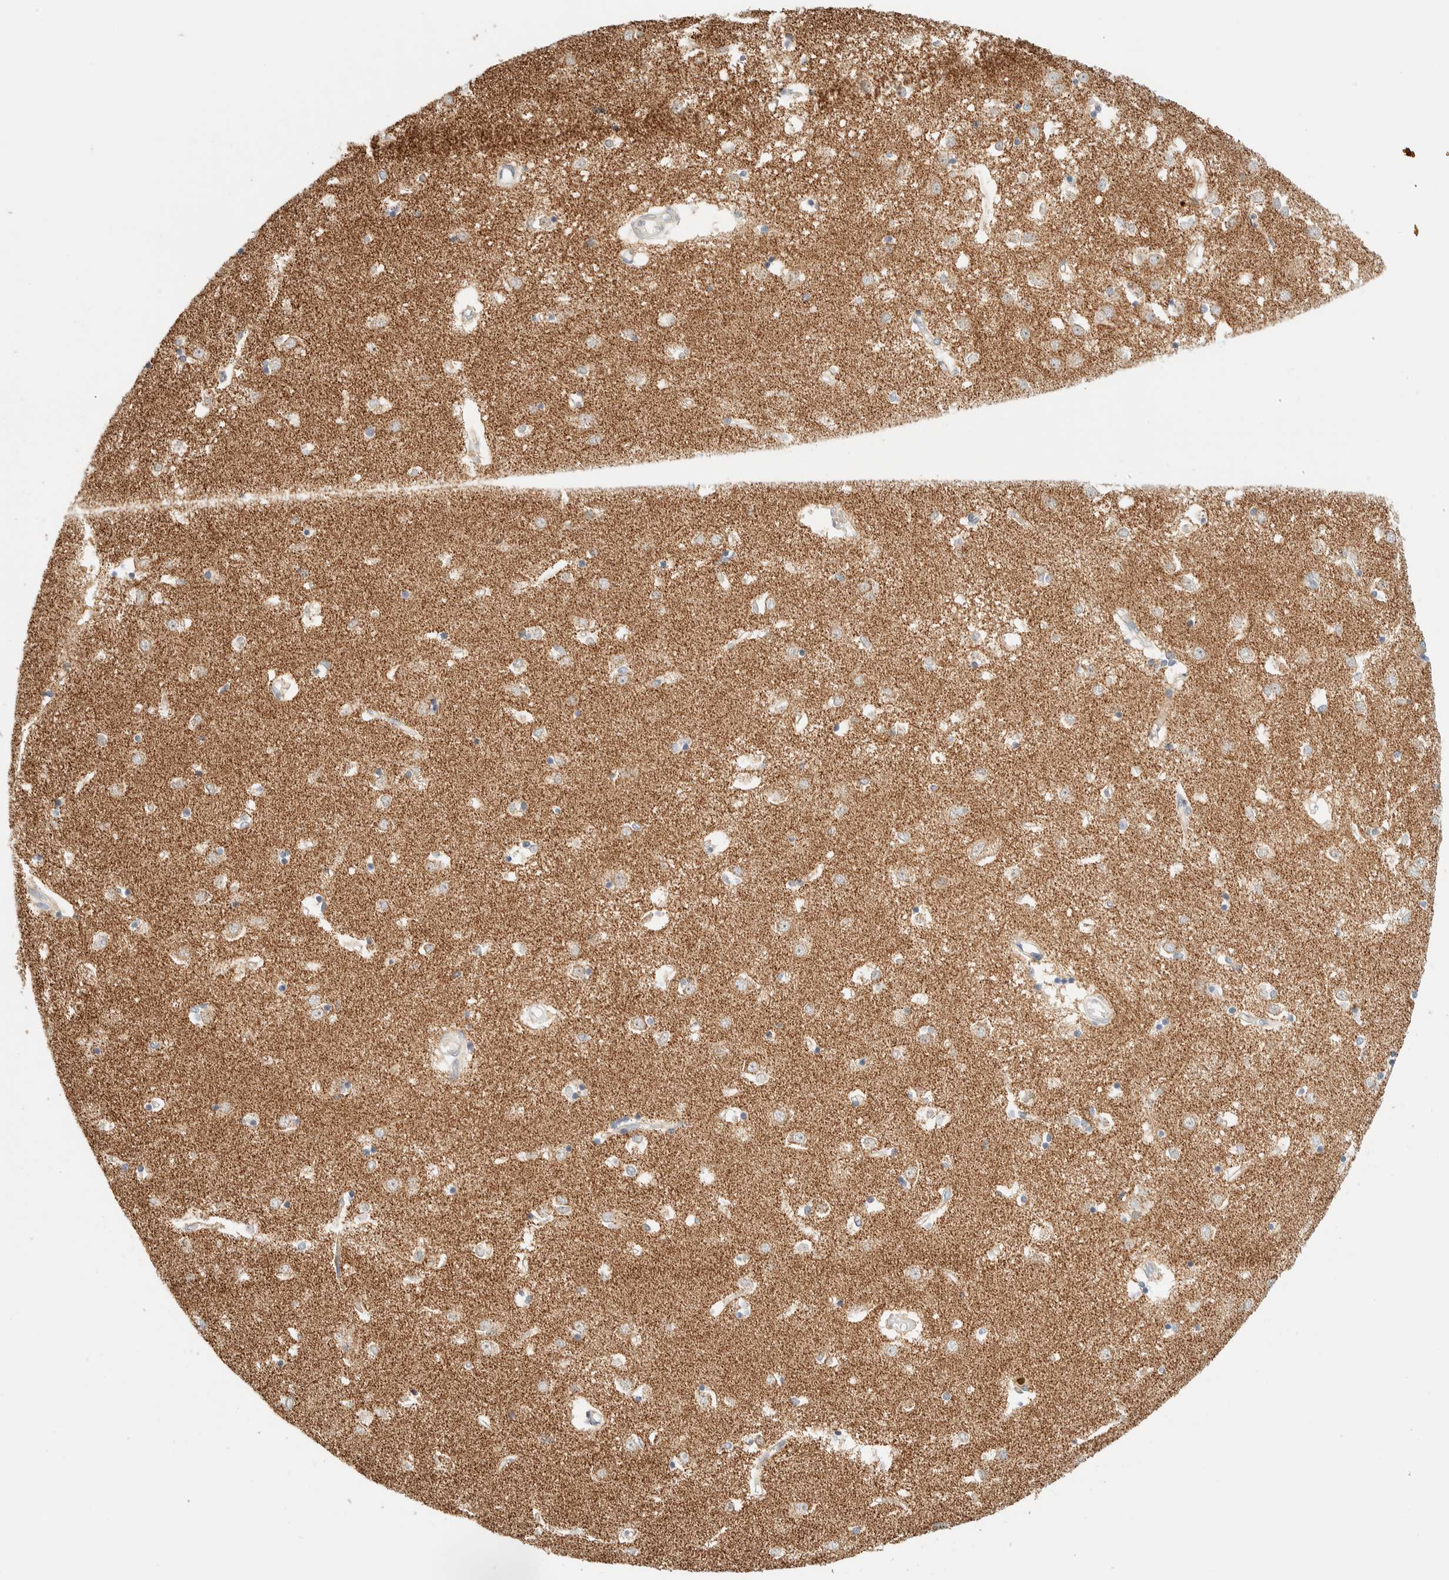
{"staining": {"intensity": "weak", "quantity": ">75%", "location": "cytoplasmic/membranous"}, "tissue": "caudate", "cell_type": "Glial cells", "image_type": "normal", "snomed": [{"axis": "morphology", "description": "Normal tissue, NOS"}, {"axis": "topography", "description": "Lateral ventricle wall"}], "caption": "High-magnification brightfield microscopy of benign caudate stained with DAB (3,3'-diaminobenzidine) (brown) and counterstained with hematoxylin (blue). glial cells exhibit weak cytoplasmic/membranous staining is seen in about>75% of cells.", "gene": "PPM1K", "patient": {"sex": "male", "age": 45}}